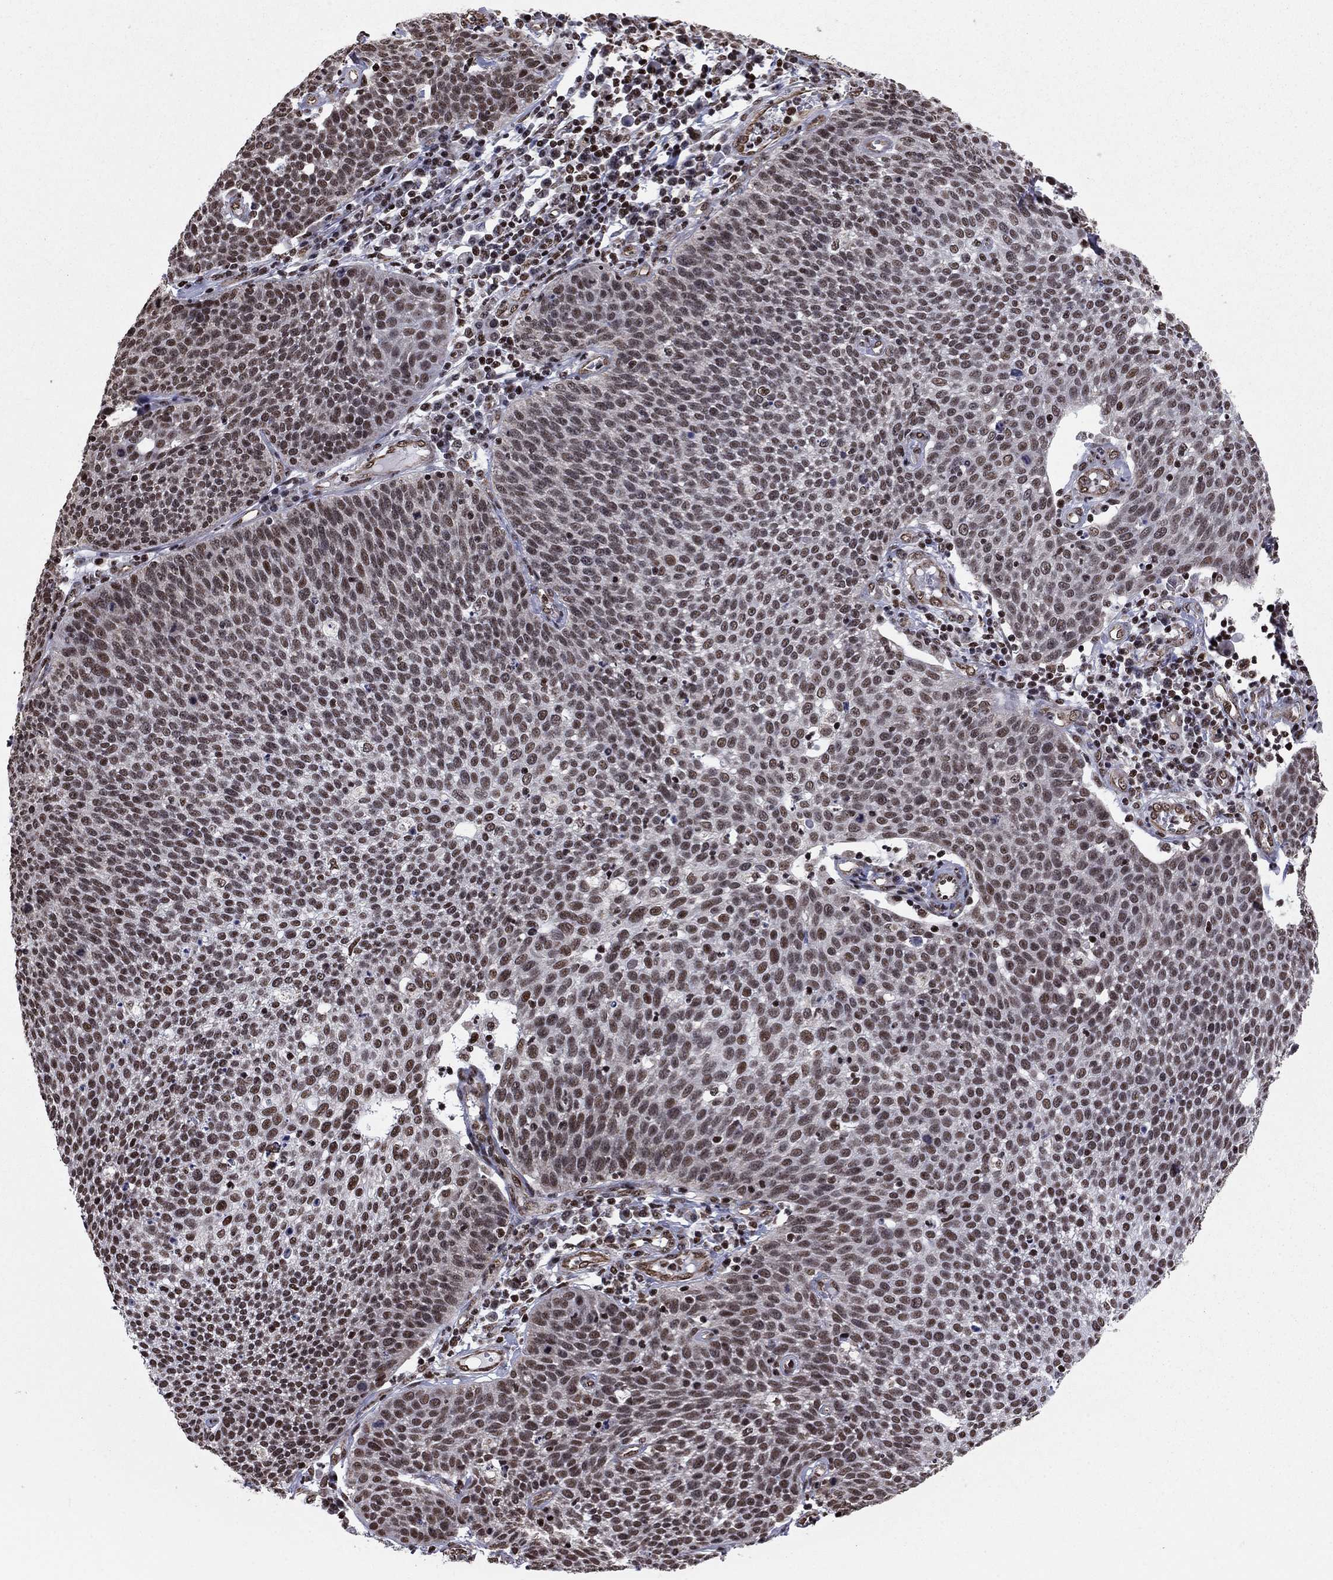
{"staining": {"intensity": "moderate", "quantity": "<25%", "location": "nuclear"}, "tissue": "cervical cancer", "cell_type": "Tumor cells", "image_type": "cancer", "snomed": [{"axis": "morphology", "description": "Squamous cell carcinoma, NOS"}, {"axis": "topography", "description": "Cervix"}], "caption": "Immunohistochemical staining of human squamous cell carcinoma (cervical) displays low levels of moderate nuclear protein positivity in approximately <25% of tumor cells. (brown staining indicates protein expression, while blue staining denotes nuclei).", "gene": "N4BP2", "patient": {"sex": "female", "age": 34}}